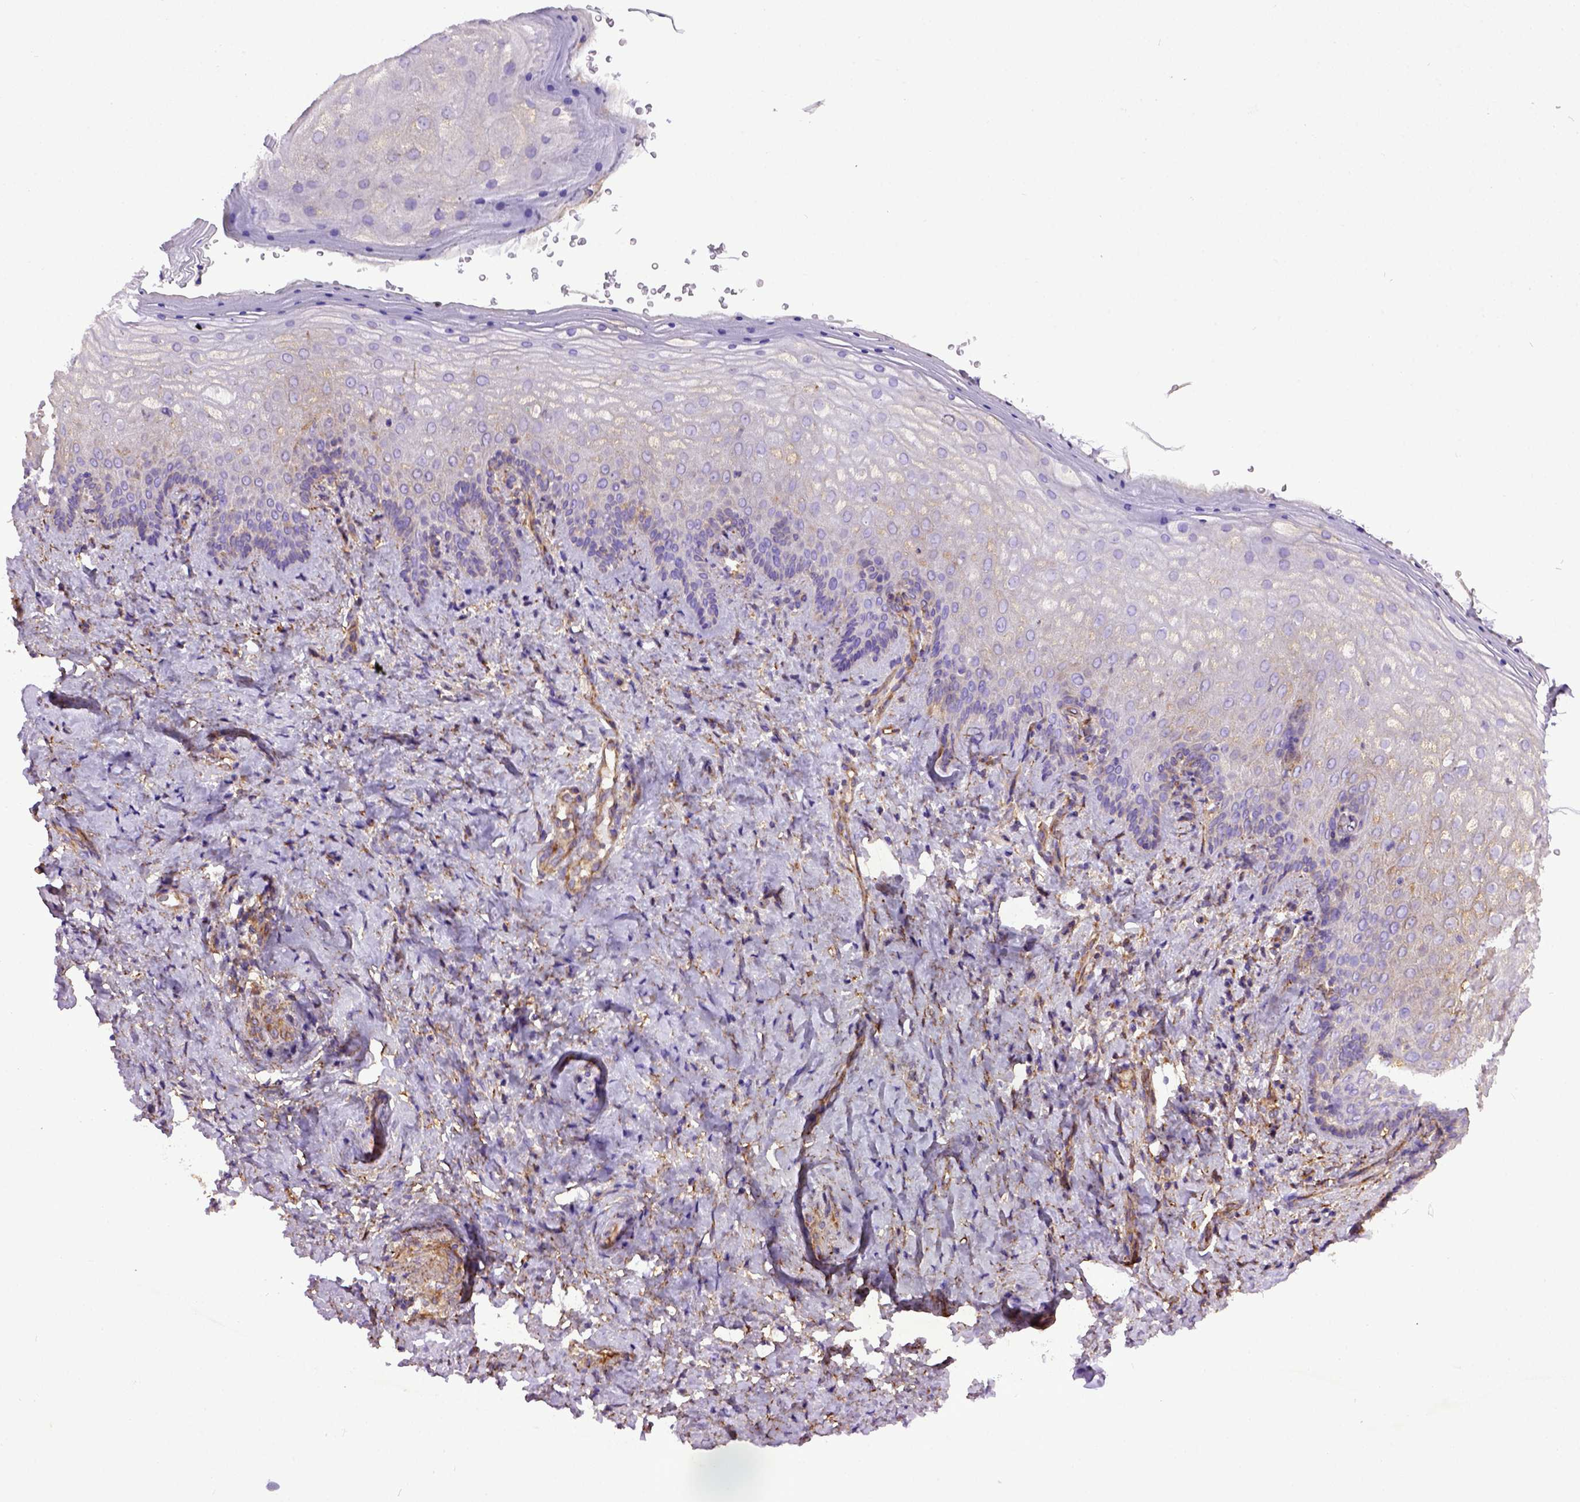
{"staining": {"intensity": "weak", "quantity": "25%-75%", "location": "cytoplasmic/membranous"}, "tissue": "vagina", "cell_type": "Squamous epithelial cells", "image_type": "normal", "snomed": [{"axis": "morphology", "description": "Normal tissue, NOS"}, {"axis": "topography", "description": "Vagina"}], "caption": "Vagina stained with IHC shows weak cytoplasmic/membranous positivity in approximately 25%-75% of squamous epithelial cells. (Brightfield microscopy of DAB IHC at high magnification).", "gene": "MVP", "patient": {"sex": "female", "age": 42}}